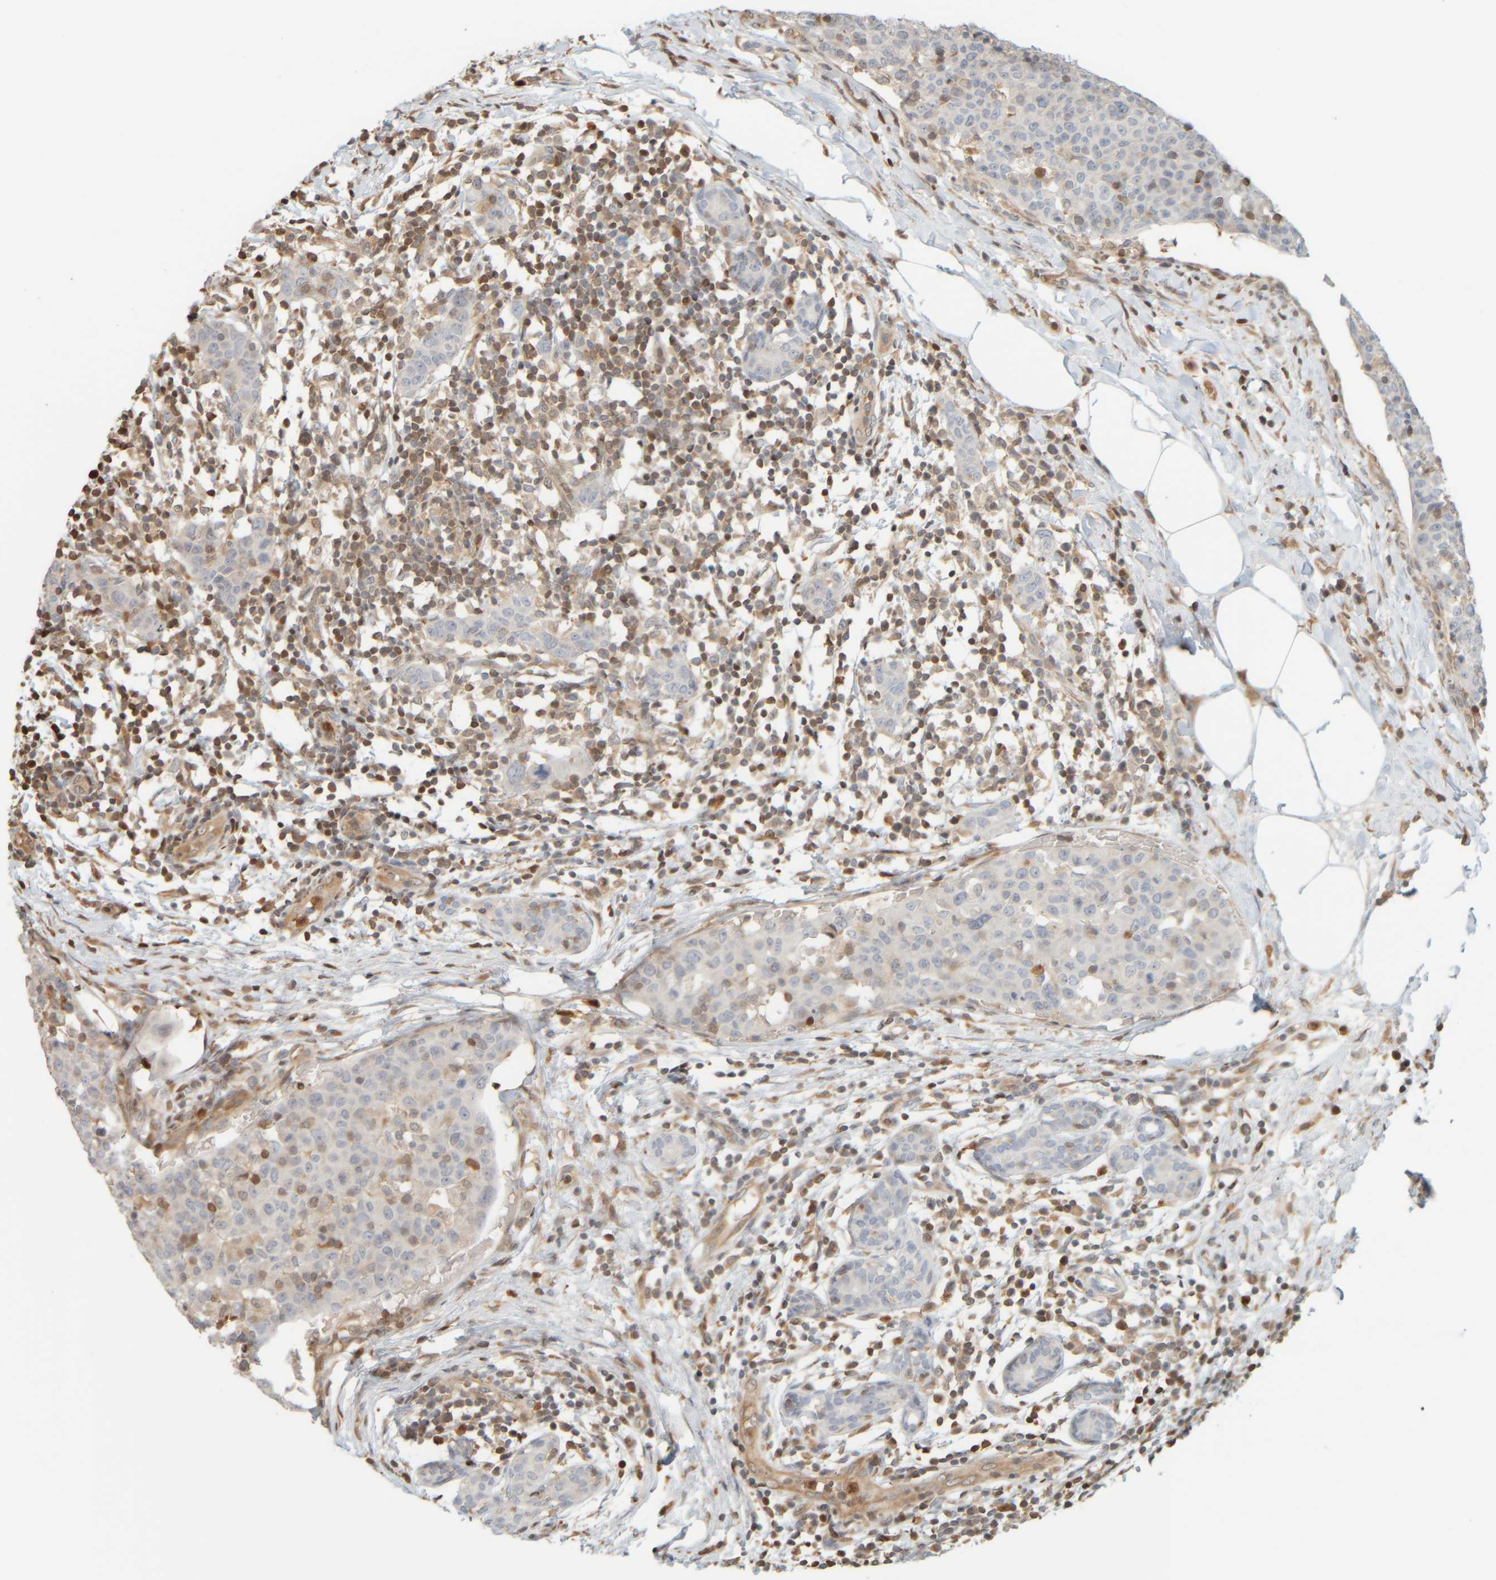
{"staining": {"intensity": "negative", "quantity": "none", "location": "none"}, "tissue": "breast cancer", "cell_type": "Tumor cells", "image_type": "cancer", "snomed": [{"axis": "morphology", "description": "Normal tissue, NOS"}, {"axis": "morphology", "description": "Duct carcinoma"}, {"axis": "topography", "description": "Breast"}], "caption": "This is an immunohistochemistry photomicrograph of breast intraductal carcinoma. There is no positivity in tumor cells.", "gene": "PTGES3L-AARSD1", "patient": {"sex": "female", "age": 37}}